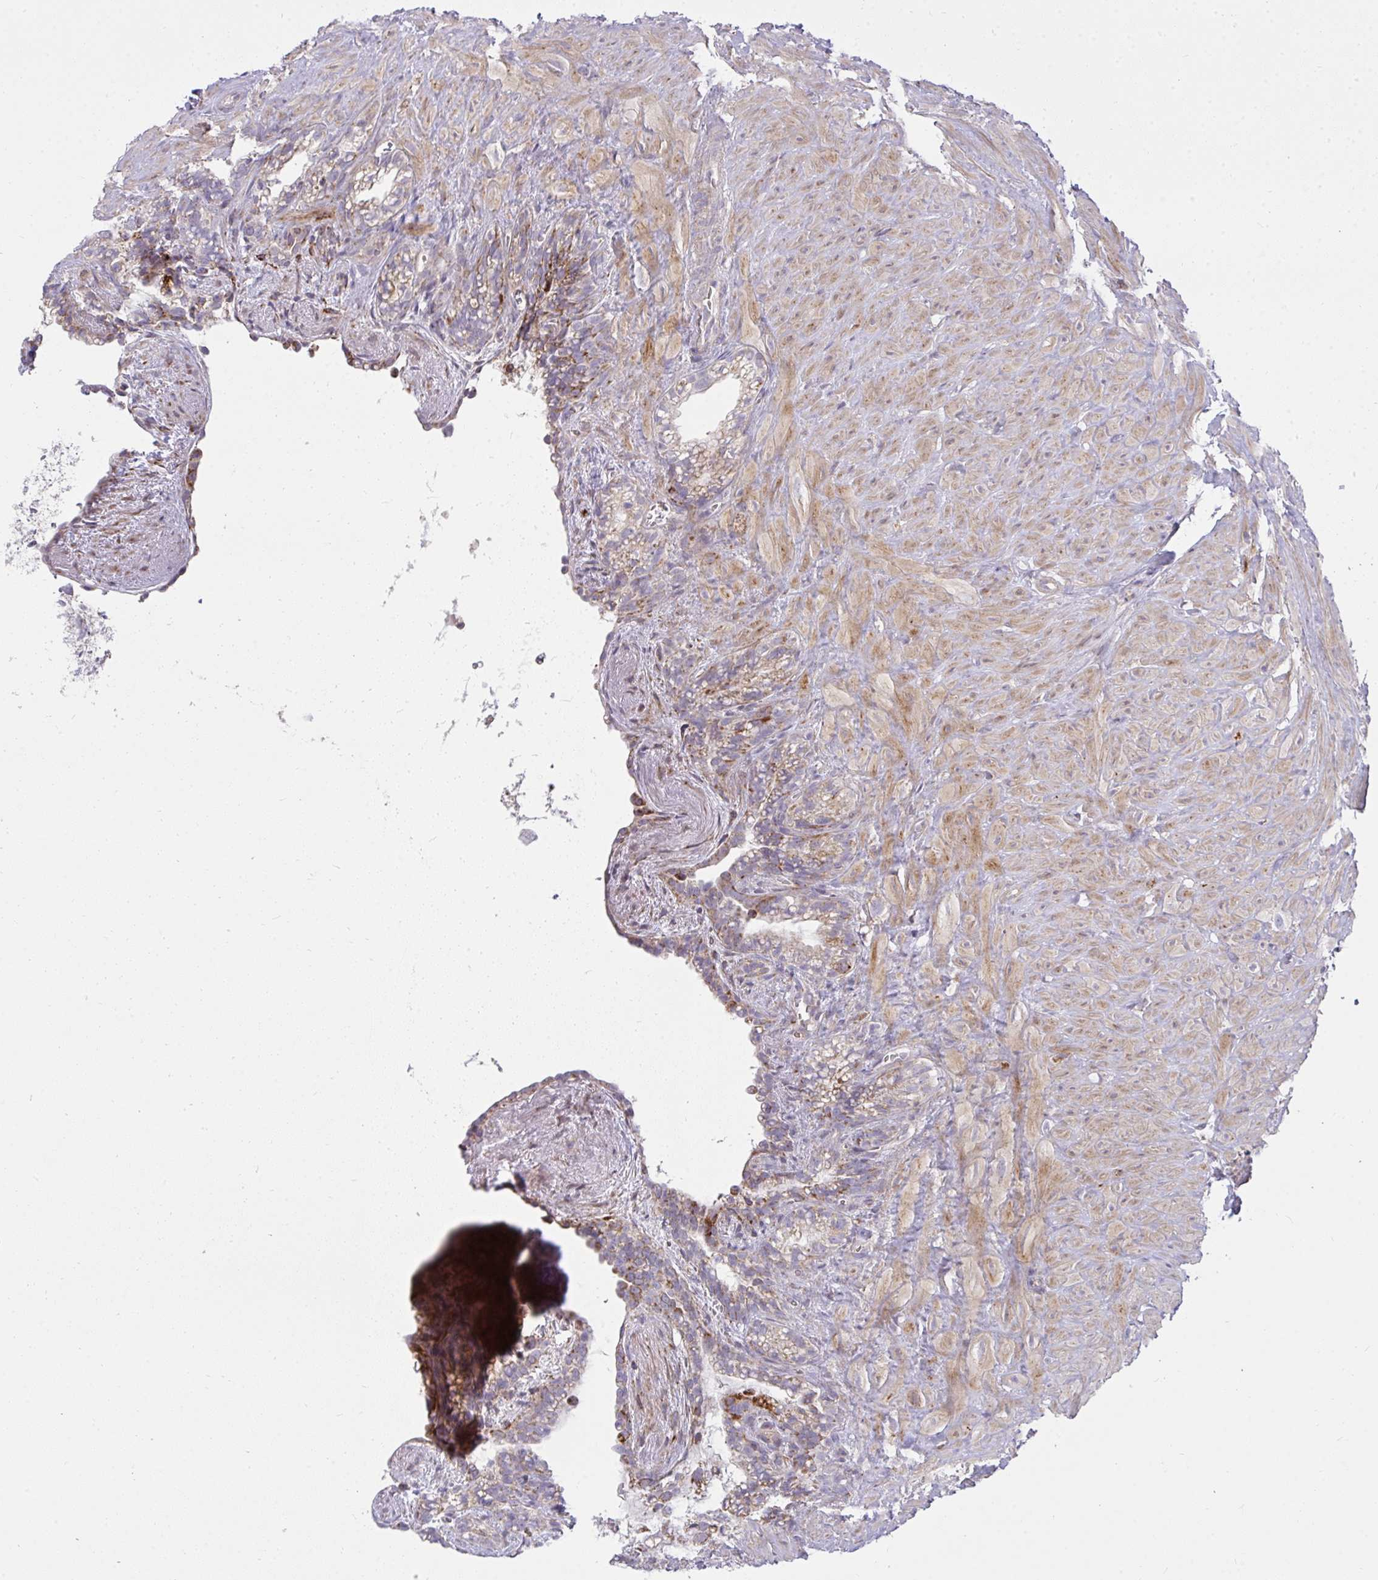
{"staining": {"intensity": "moderate", "quantity": "25%-75%", "location": "cytoplasmic/membranous"}, "tissue": "seminal vesicle", "cell_type": "Glandular cells", "image_type": "normal", "snomed": [{"axis": "morphology", "description": "Normal tissue, NOS"}, {"axis": "topography", "description": "Seminal veicle"}], "caption": "Moderate cytoplasmic/membranous staining for a protein is appreciated in about 25%-75% of glandular cells of unremarkable seminal vesicle using immunohistochemistry.", "gene": "SRRM4", "patient": {"sex": "male", "age": 76}}